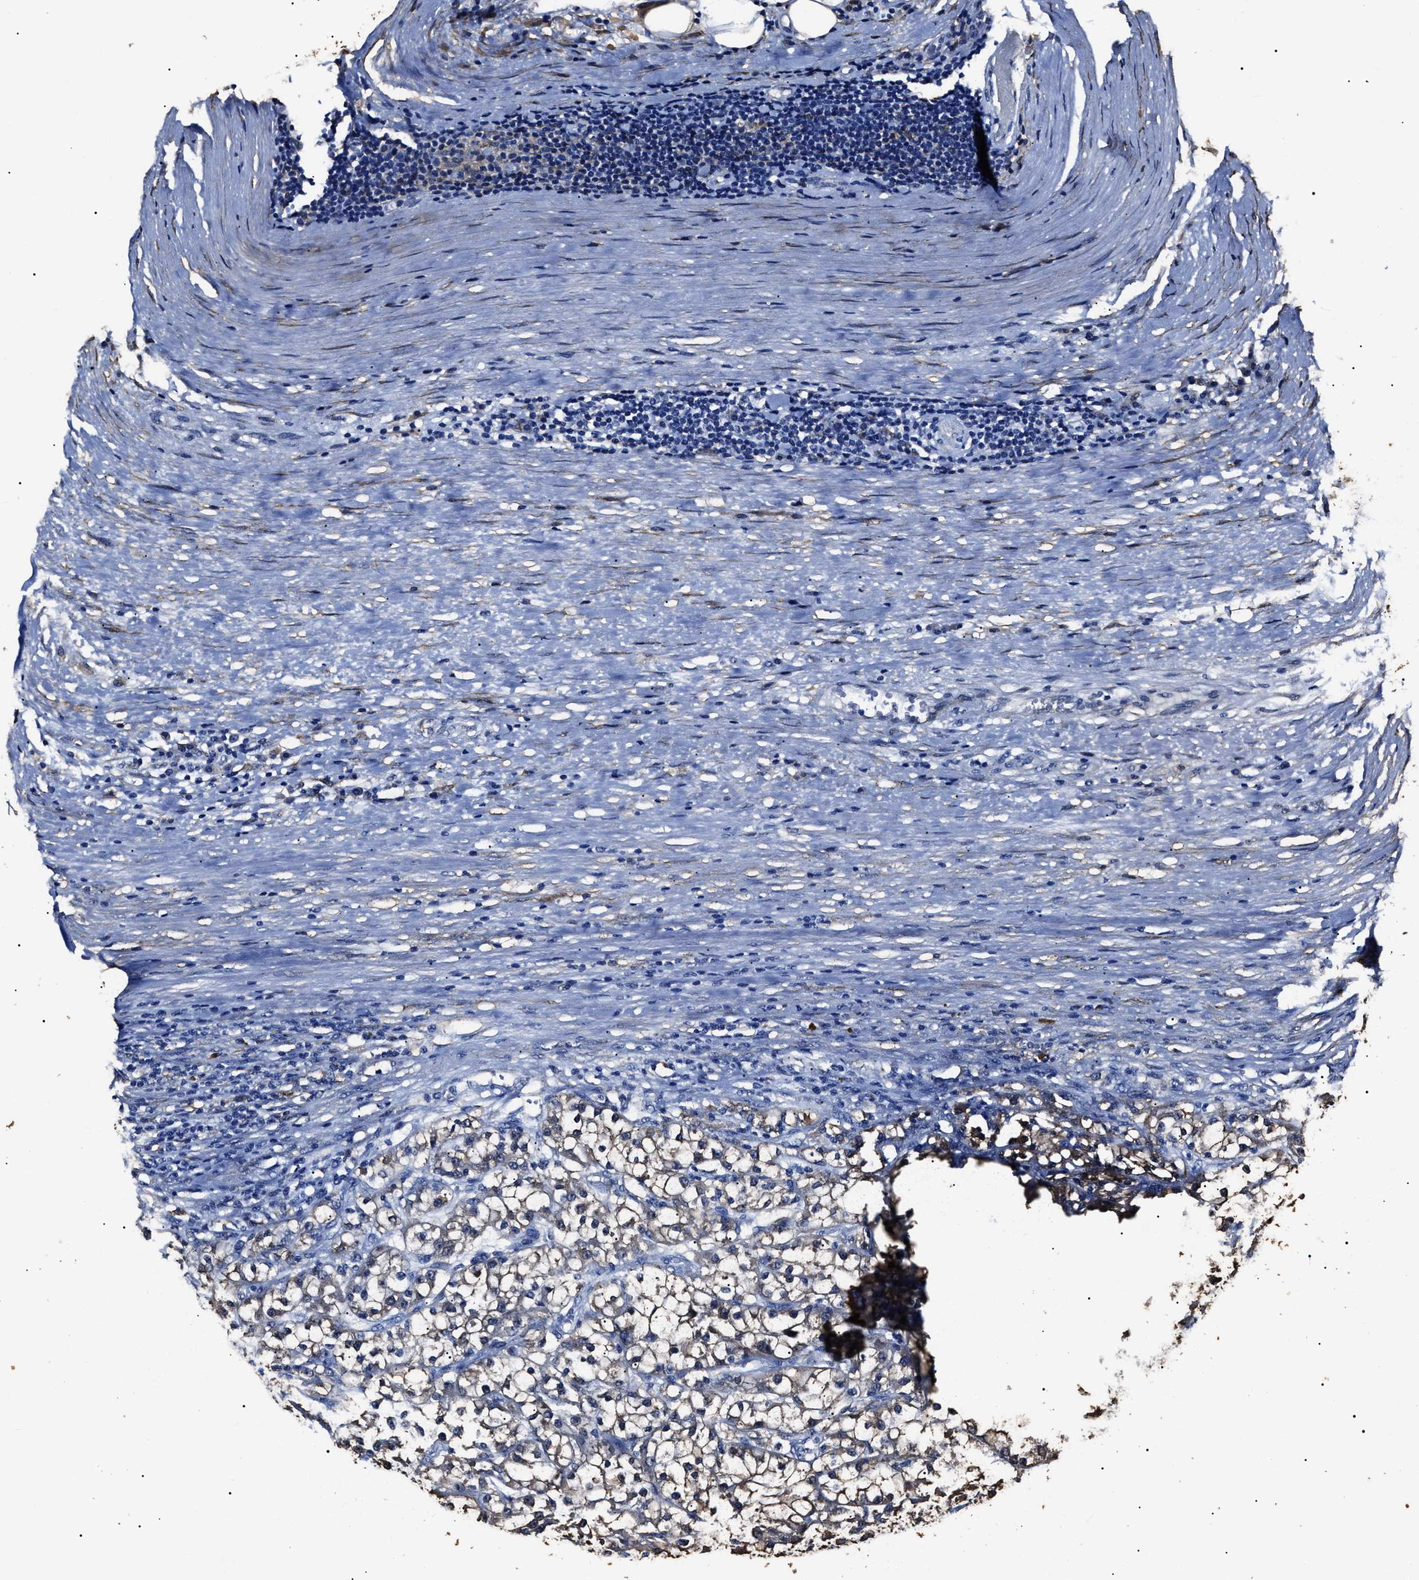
{"staining": {"intensity": "negative", "quantity": "none", "location": "none"}, "tissue": "renal cancer", "cell_type": "Tumor cells", "image_type": "cancer", "snomed": [{"axis": "morphology", "description": "Adenocarcinoma, NOS"}, {"axis": "topography", "description": "Kidney"}], "caption": "This is an immunohistochemistry (IHC) image of renal adenocarcinoma. There is no staining in tumor cells.", "gene": "ALDH1A1", "patient": {"sex": "female", "age": 52}}